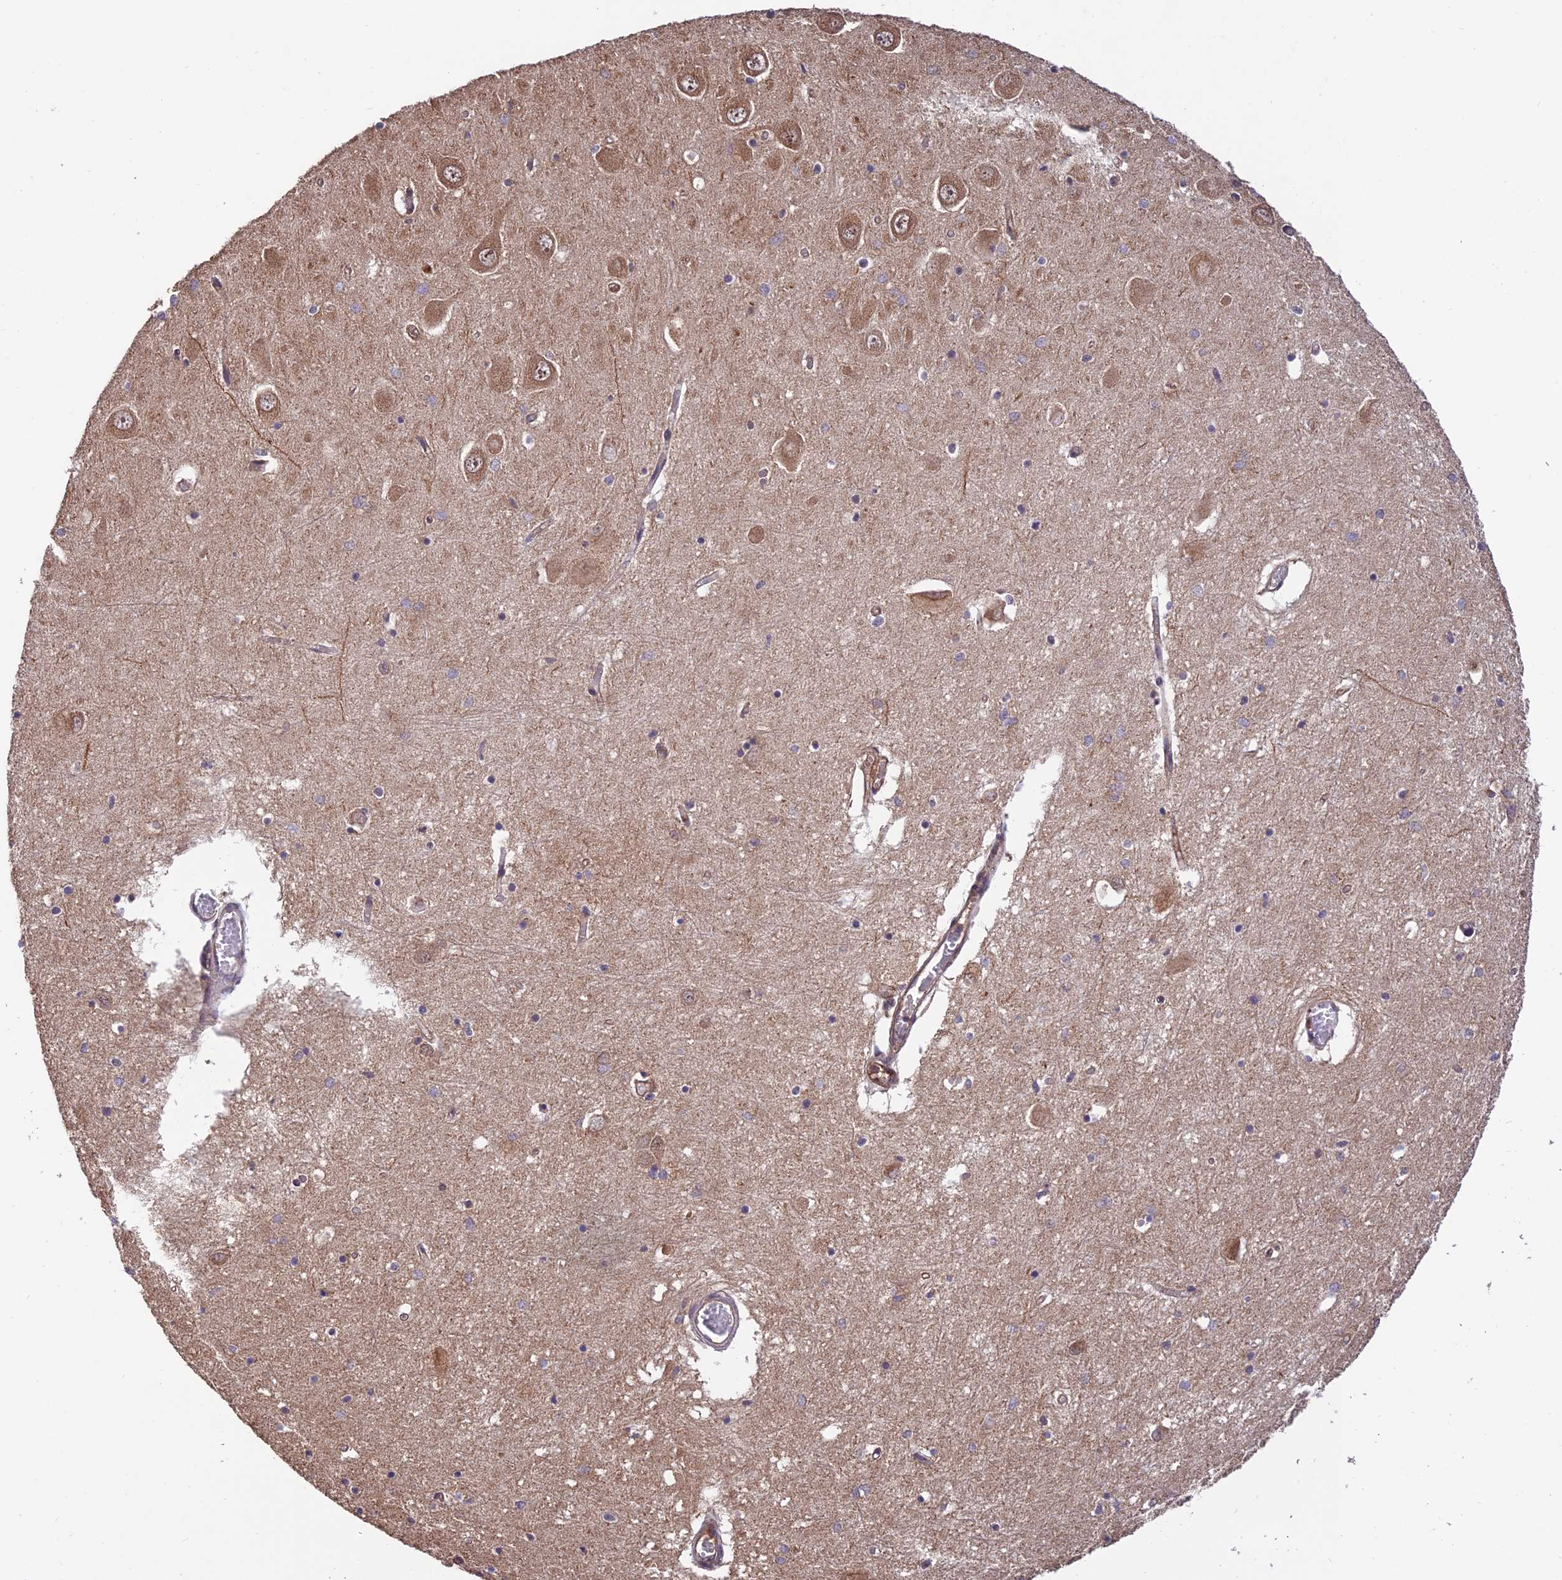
{"staining": {"intensity": "moderate", "quantity": "<25%", "location": "cytoplasmic/membranous,nuclear"}, "tissue": "hippocampus", "cell_type": "Glial cells", "image_type": "normal", "snomed": [{"axis": "morphology", "description": "Normal tissue, NOS"}, {"axis": "topography", "description": "Hippocampus"}], "caption": "Immunohistochemistry (IHC) of unremarkable human hippocampus exhibits low levels of moderate cytoplasmic/membranous,nuclear expression in about <25% of glial cells. (DAB (3,3'-diaminobenzidine) = brown stain, brightfield microscopy at high magnification).", "gene": "MNS1", "patient": {"sex": "male", "age": 70}}